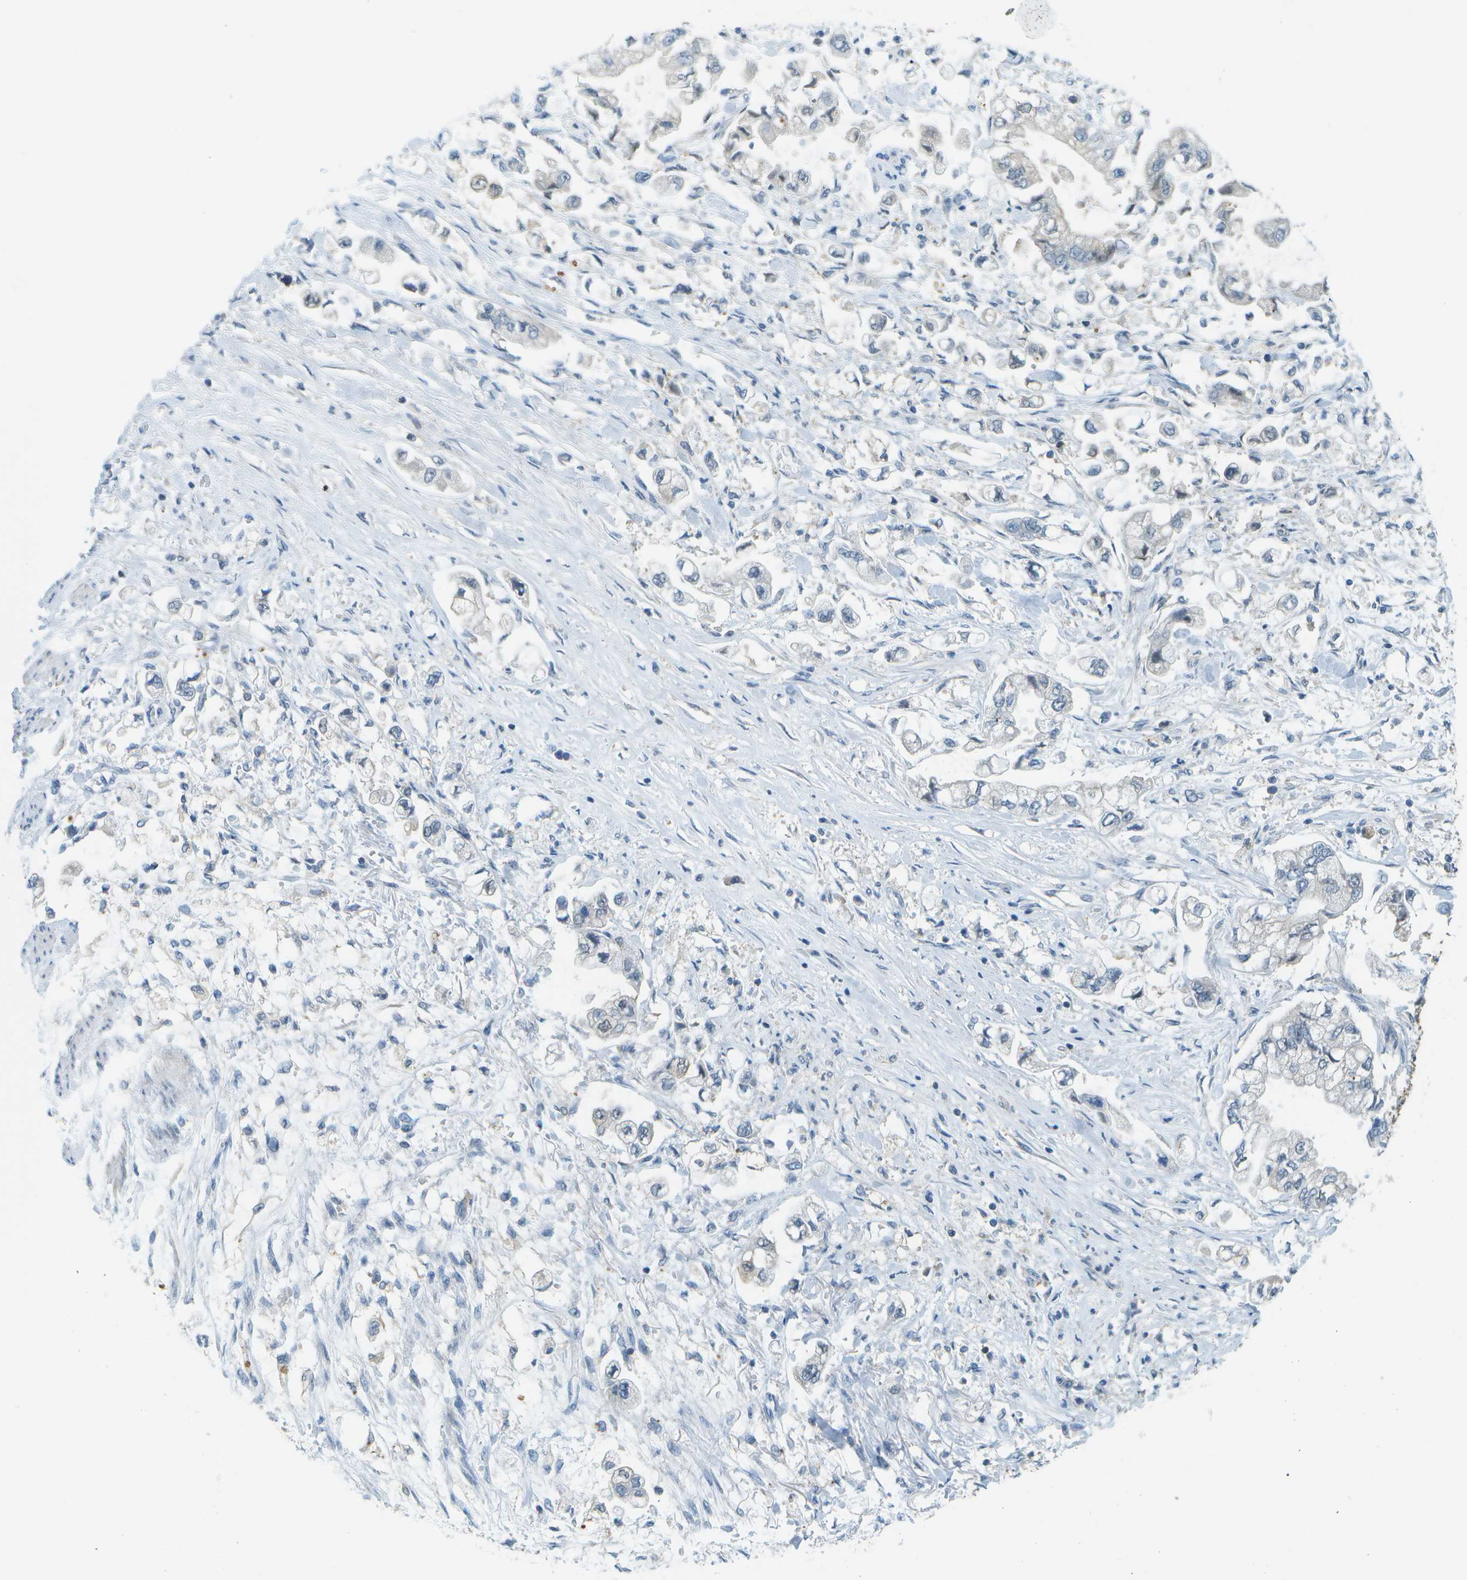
{"staining": {"intensity": "negative", "quantity": "none", "location": "none"}, "tissue": "stomach cancer", "cell_type": "Tumor cells", "image_type": "cancer", "snomed": [{"axis": "morphology", "description": "Normal tissue, NOS"}, {"axis": "morphology", "description": "Adenocarcinoma, NOS"}, {"axis": "topography", "description": "Stomach"}], "caption": "IHC photomicrograph of neoplastic tissue: stomach adenocarcinoma stained with DAB (3,3'-diaminobenzidine) shows no significant protein staining in tumor cells.", "gene": "CDH23", "patient": {"sex": "male", "age": 62}}